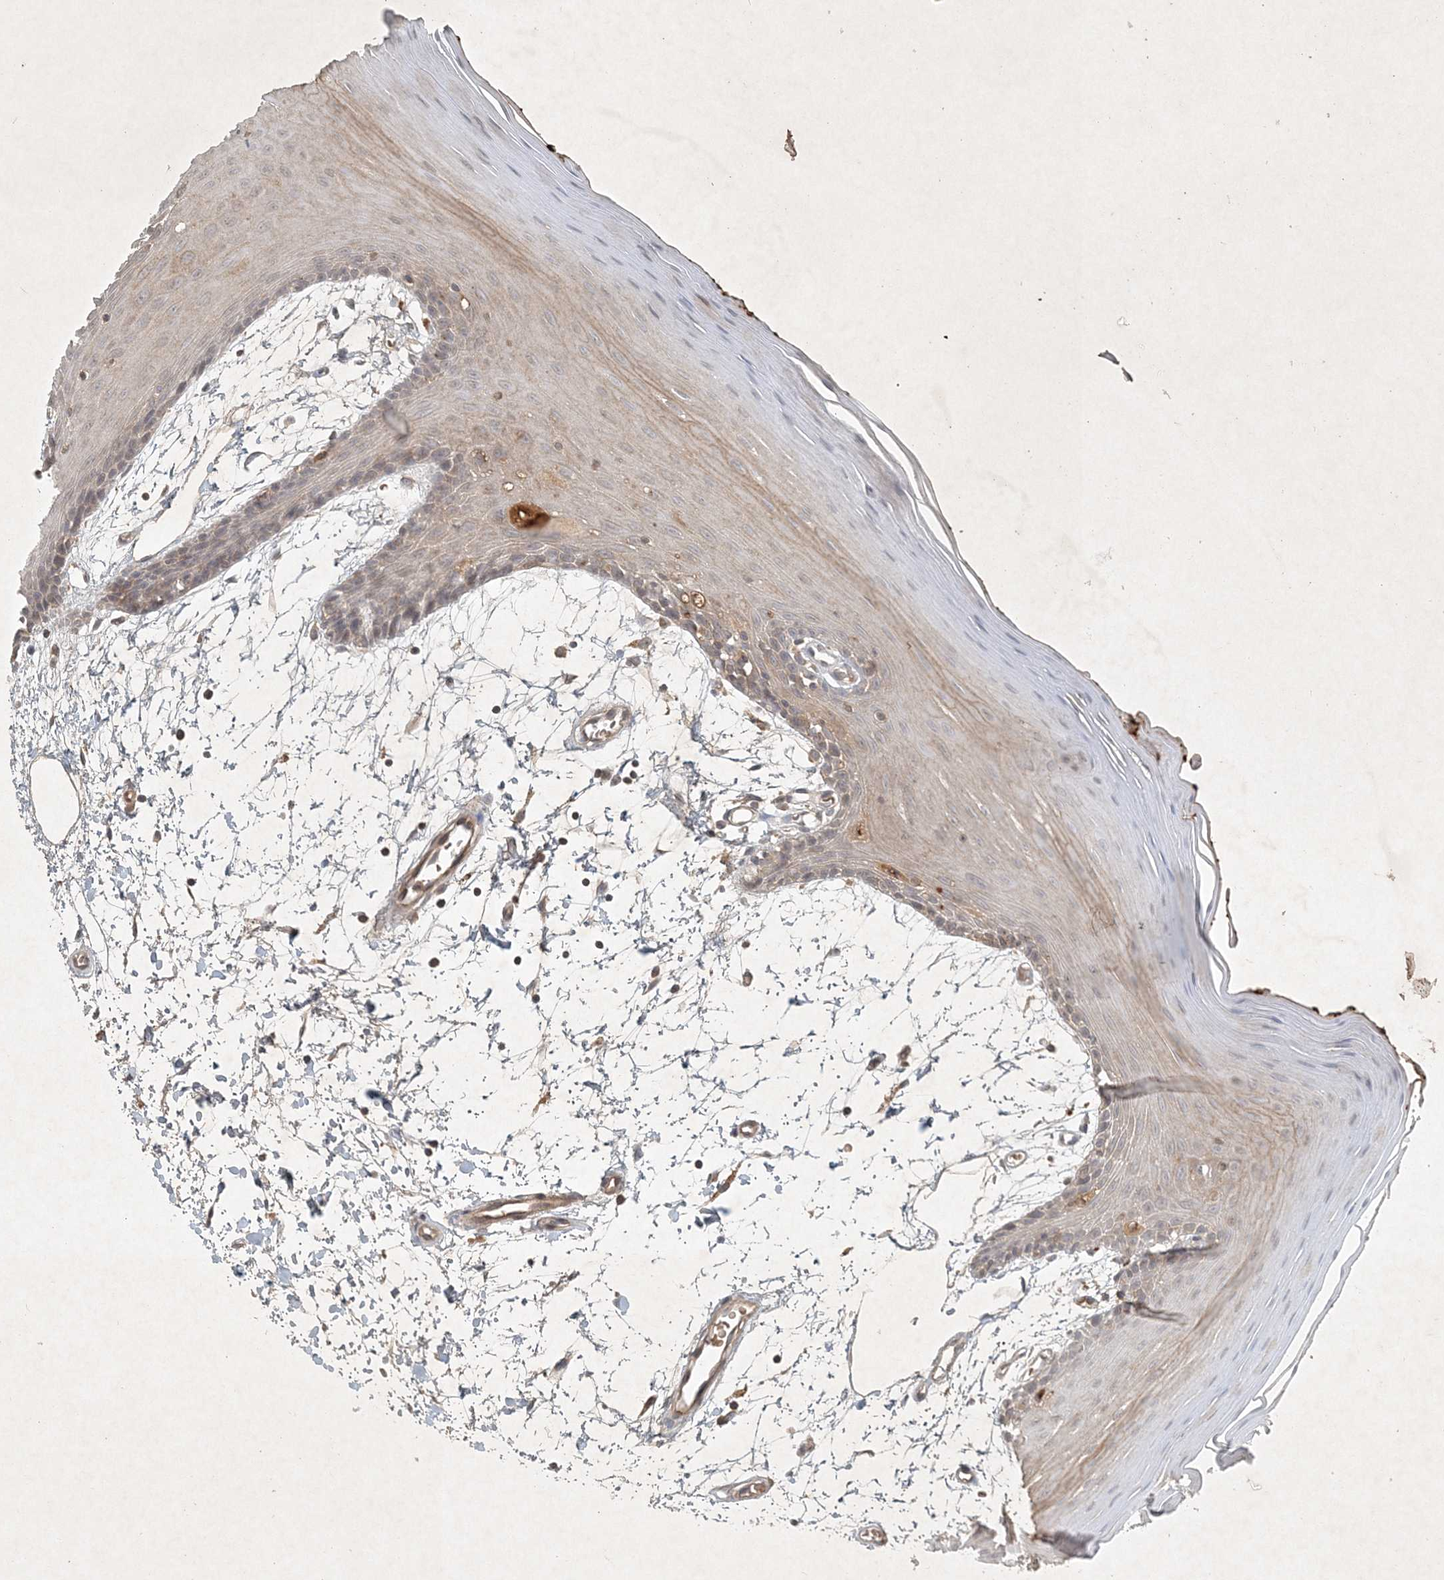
{"staining": {"intensity": "weak", "quantity": "25%-75%", "location": "cytoplasmic/membranous"}, "tissue": "oral mucosa", "cell_type": "Squamous epithelial cells", "image_type": "normal", "snomed": [{"axis": "morphology", "description": "Normal tissue, NOS"}, {"axis": "topography", "description": "Skeletal muscle"}, {"axis": "topography", "description": "Oral tissue"}, {"axis": "topography", "description": "Salivary gland"}, {"axis": "topography", "description": "Peripheral nerve tissue"}], "caption": "Unremarkable oral mucosa reveals weak cytoplasmic/membranous staining in approximately 25%-75% of squamous epithelial cells.", "gene": "TNFAIP6", "patient": {"sex": "male", "age": 54}}